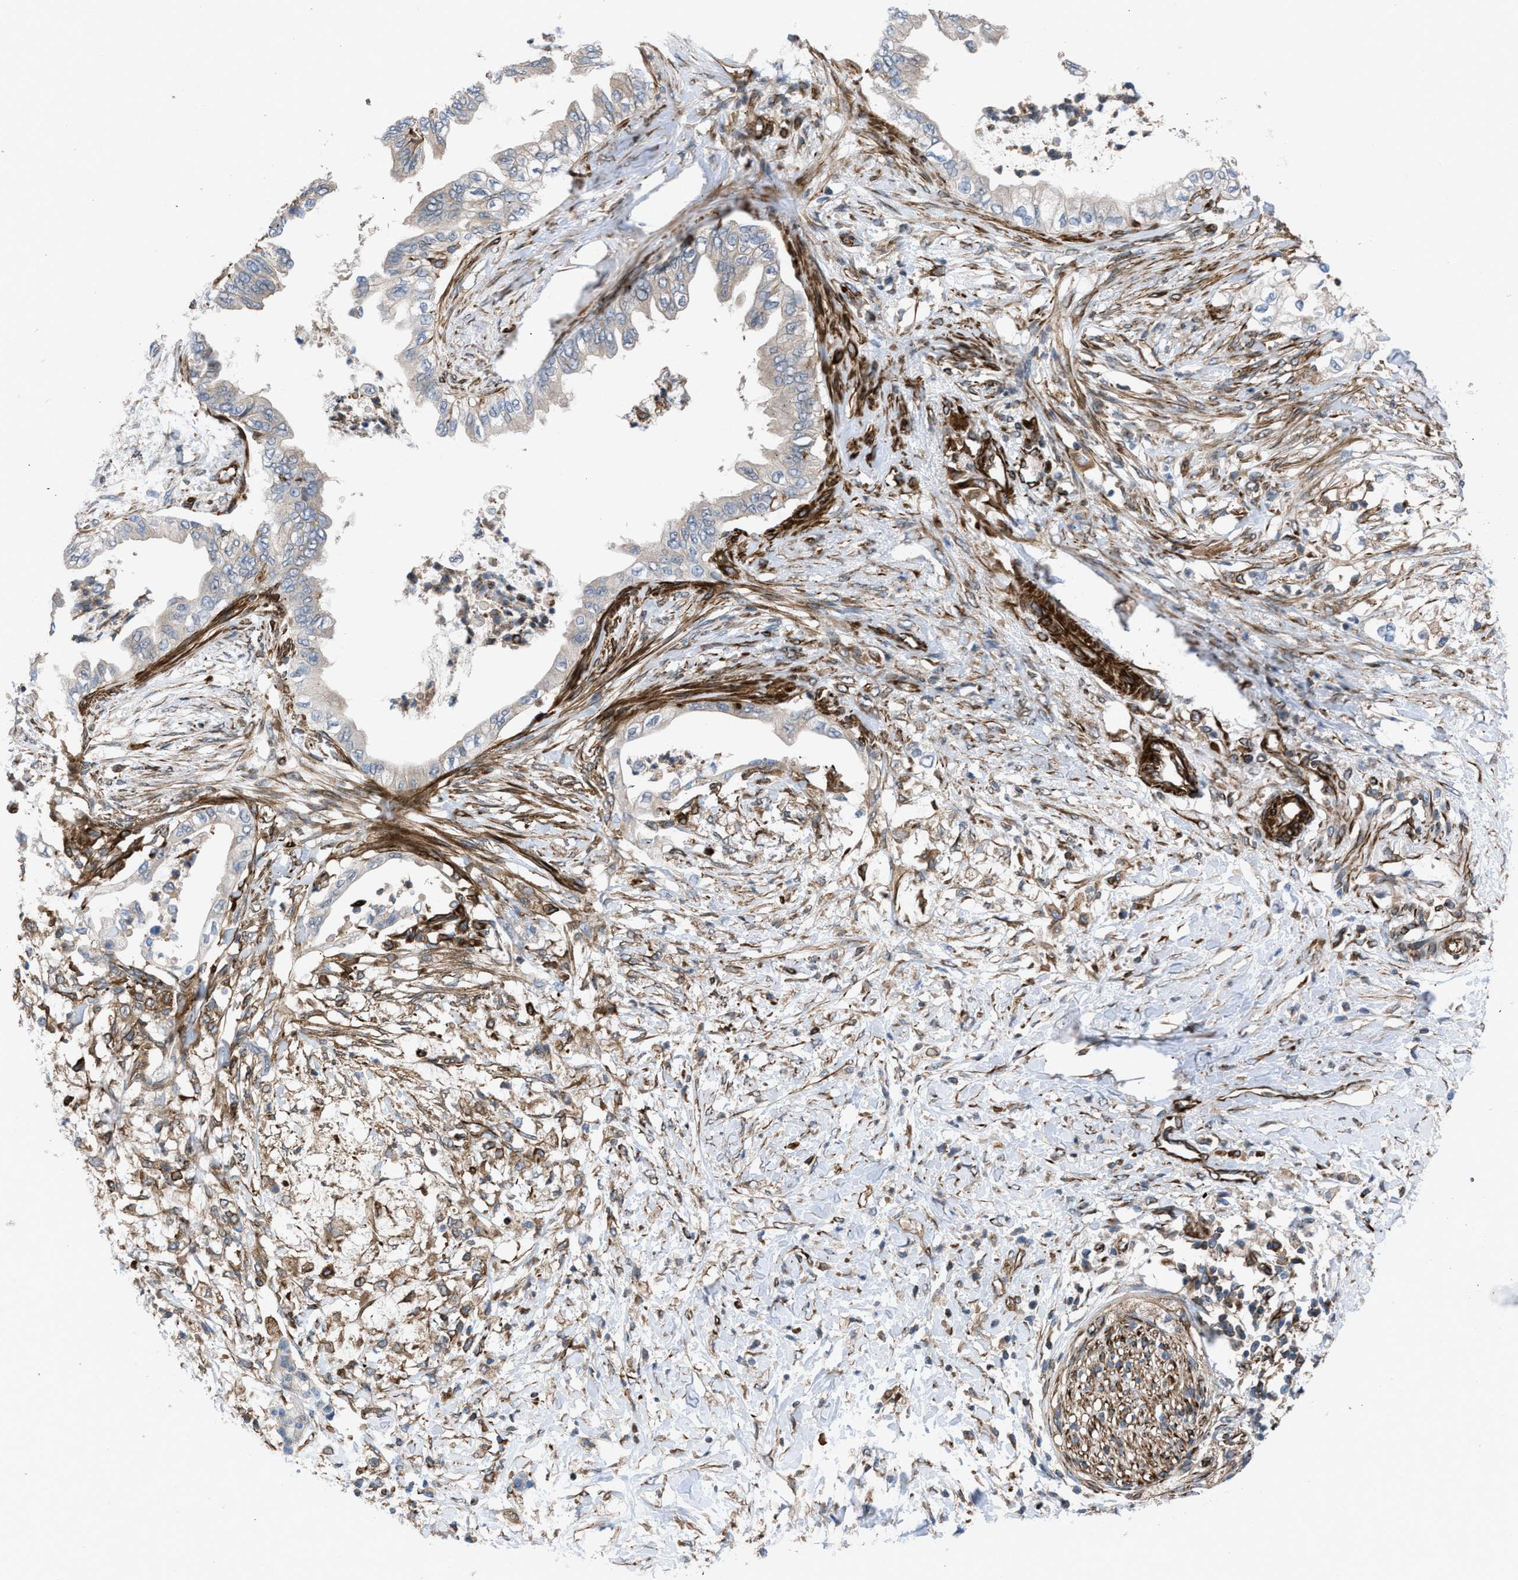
{"staining": {"intensity": "weak", "quantity": "25%-75%", "location": "cytoplasmic/membranous"}, "tissue": "pancreatic cancer", "cell_type": "Tumor cells", "image_type": "cancer", "snomed": [{"axis": "morphology", "description": "Normal tissue, NOS"}, {"axis": "morphology", "description": "Adenocarcinoma, NOS"}, {"axis": "topography", "description": "Pancreas"}, {"axis": "topography", "description": "Duodenum"}], "caption": "High-magnification brightfield microscopy of pancreatic cancer (adenocarcinoma) stained with DAB (brown) and counterstained with hematoxylin (blue). tumor cells exhibit weak cytoplasmic/membranous positivity is appreciated in approximately25%-75% of cells.", "gene": "PTPRE", "patient": {"sex": "female", "age": 60}}